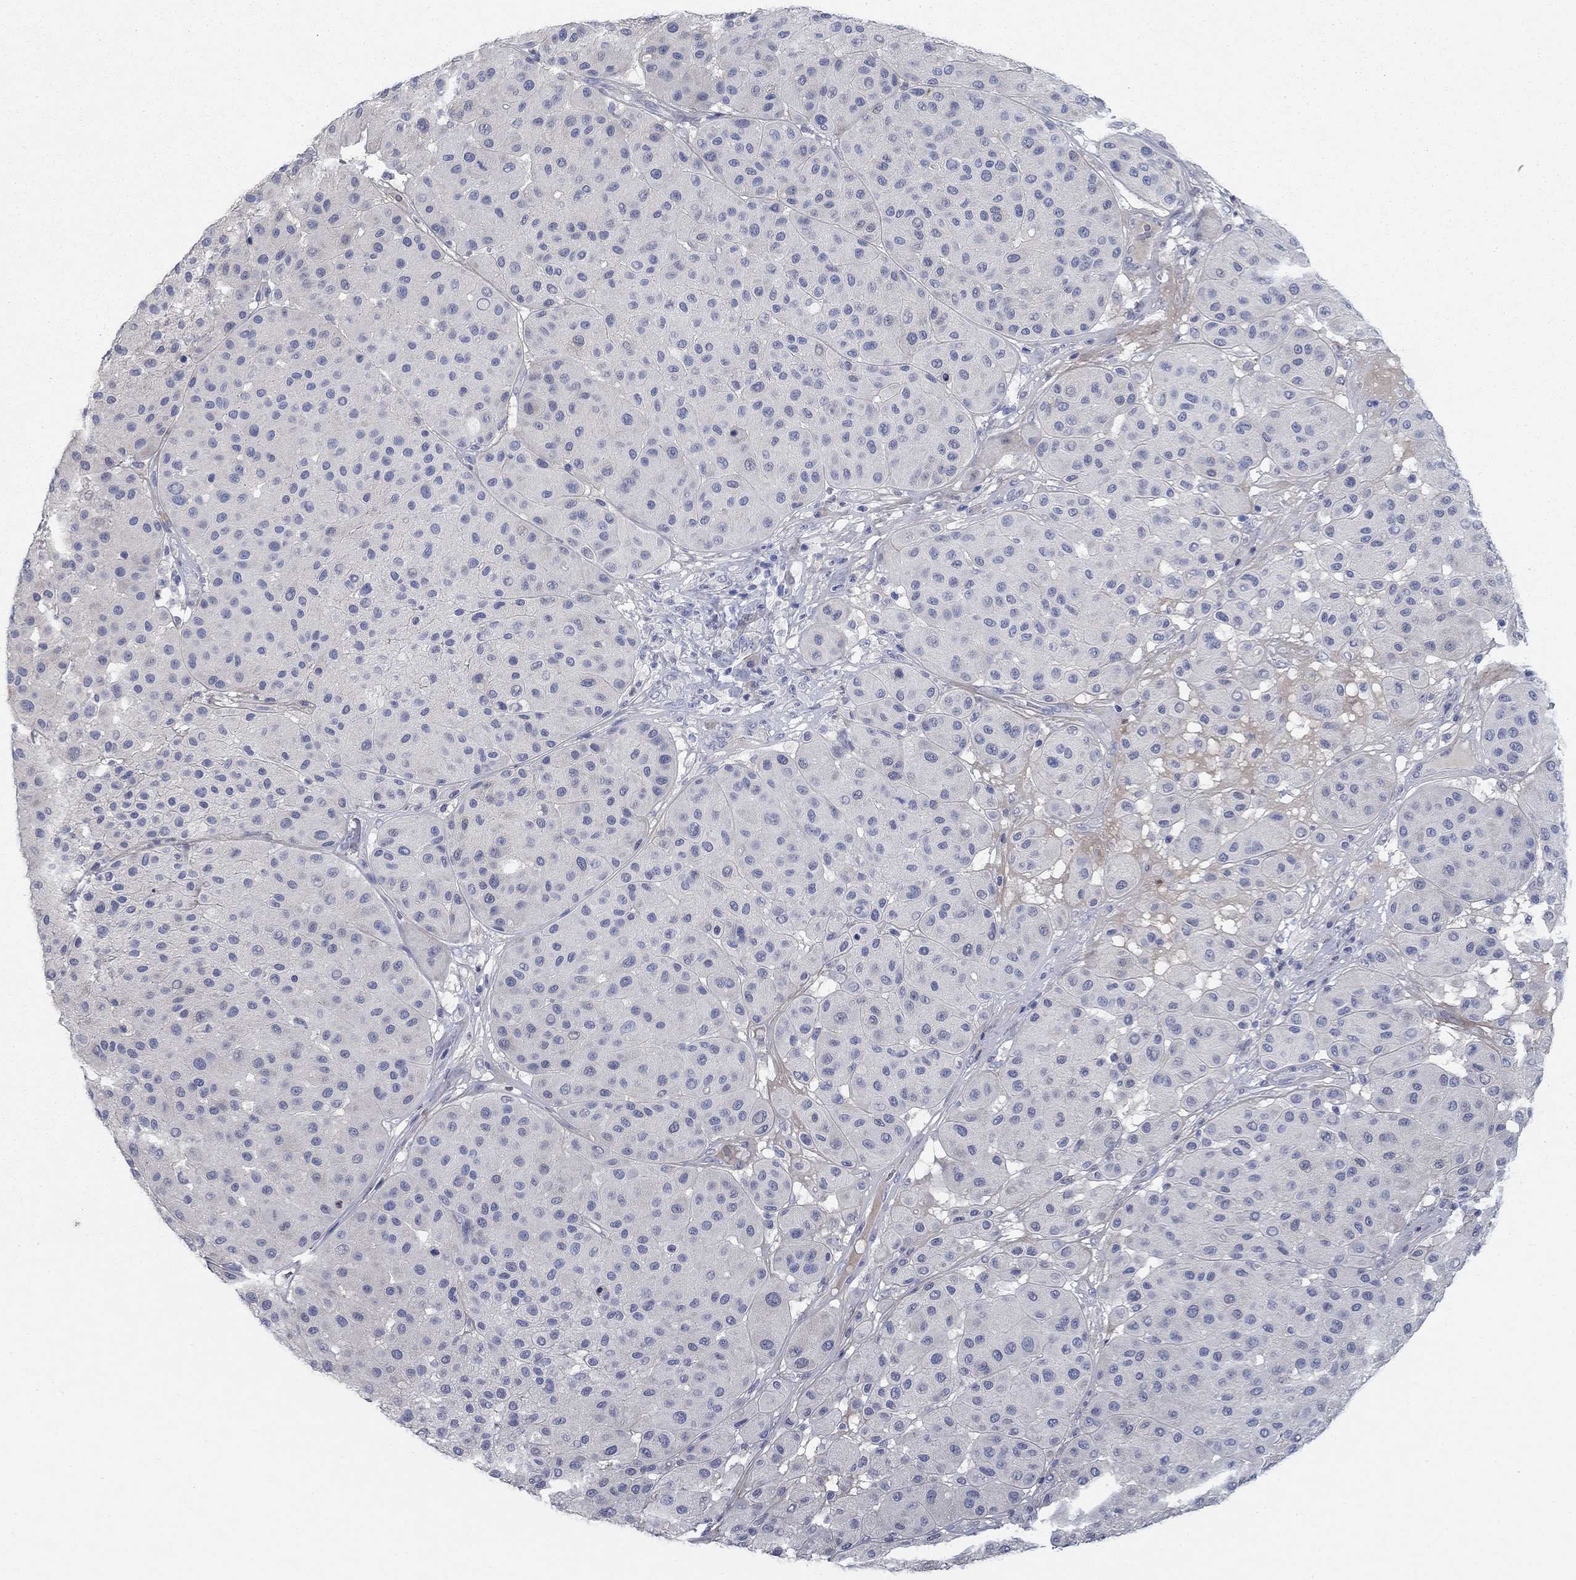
{"staining": {"intensity": "negative", "quantity": "none", "location": "none"}, "tissue": "melanoma", "cell_type": "Tumor cells", "image_type": "cancer", "snomed": [{"axis": "morphology", "description": "Malignant melanoma, Metastatic site"}, {"axis": "topography", "description": "Smooth muscle"}], "caption": "Immunohistochemistry (IHC) image of neoplastic tissue: human melanoma stained with DAB displays no significant protein staining in tumor cells. Brightfield microscopy of immunohistochemistry stained with DAB (brown) and hematoxylin (blue), captured at high magnification.", "gene": "TMEM249", "patient": {"sex": "male", "age": 41}}